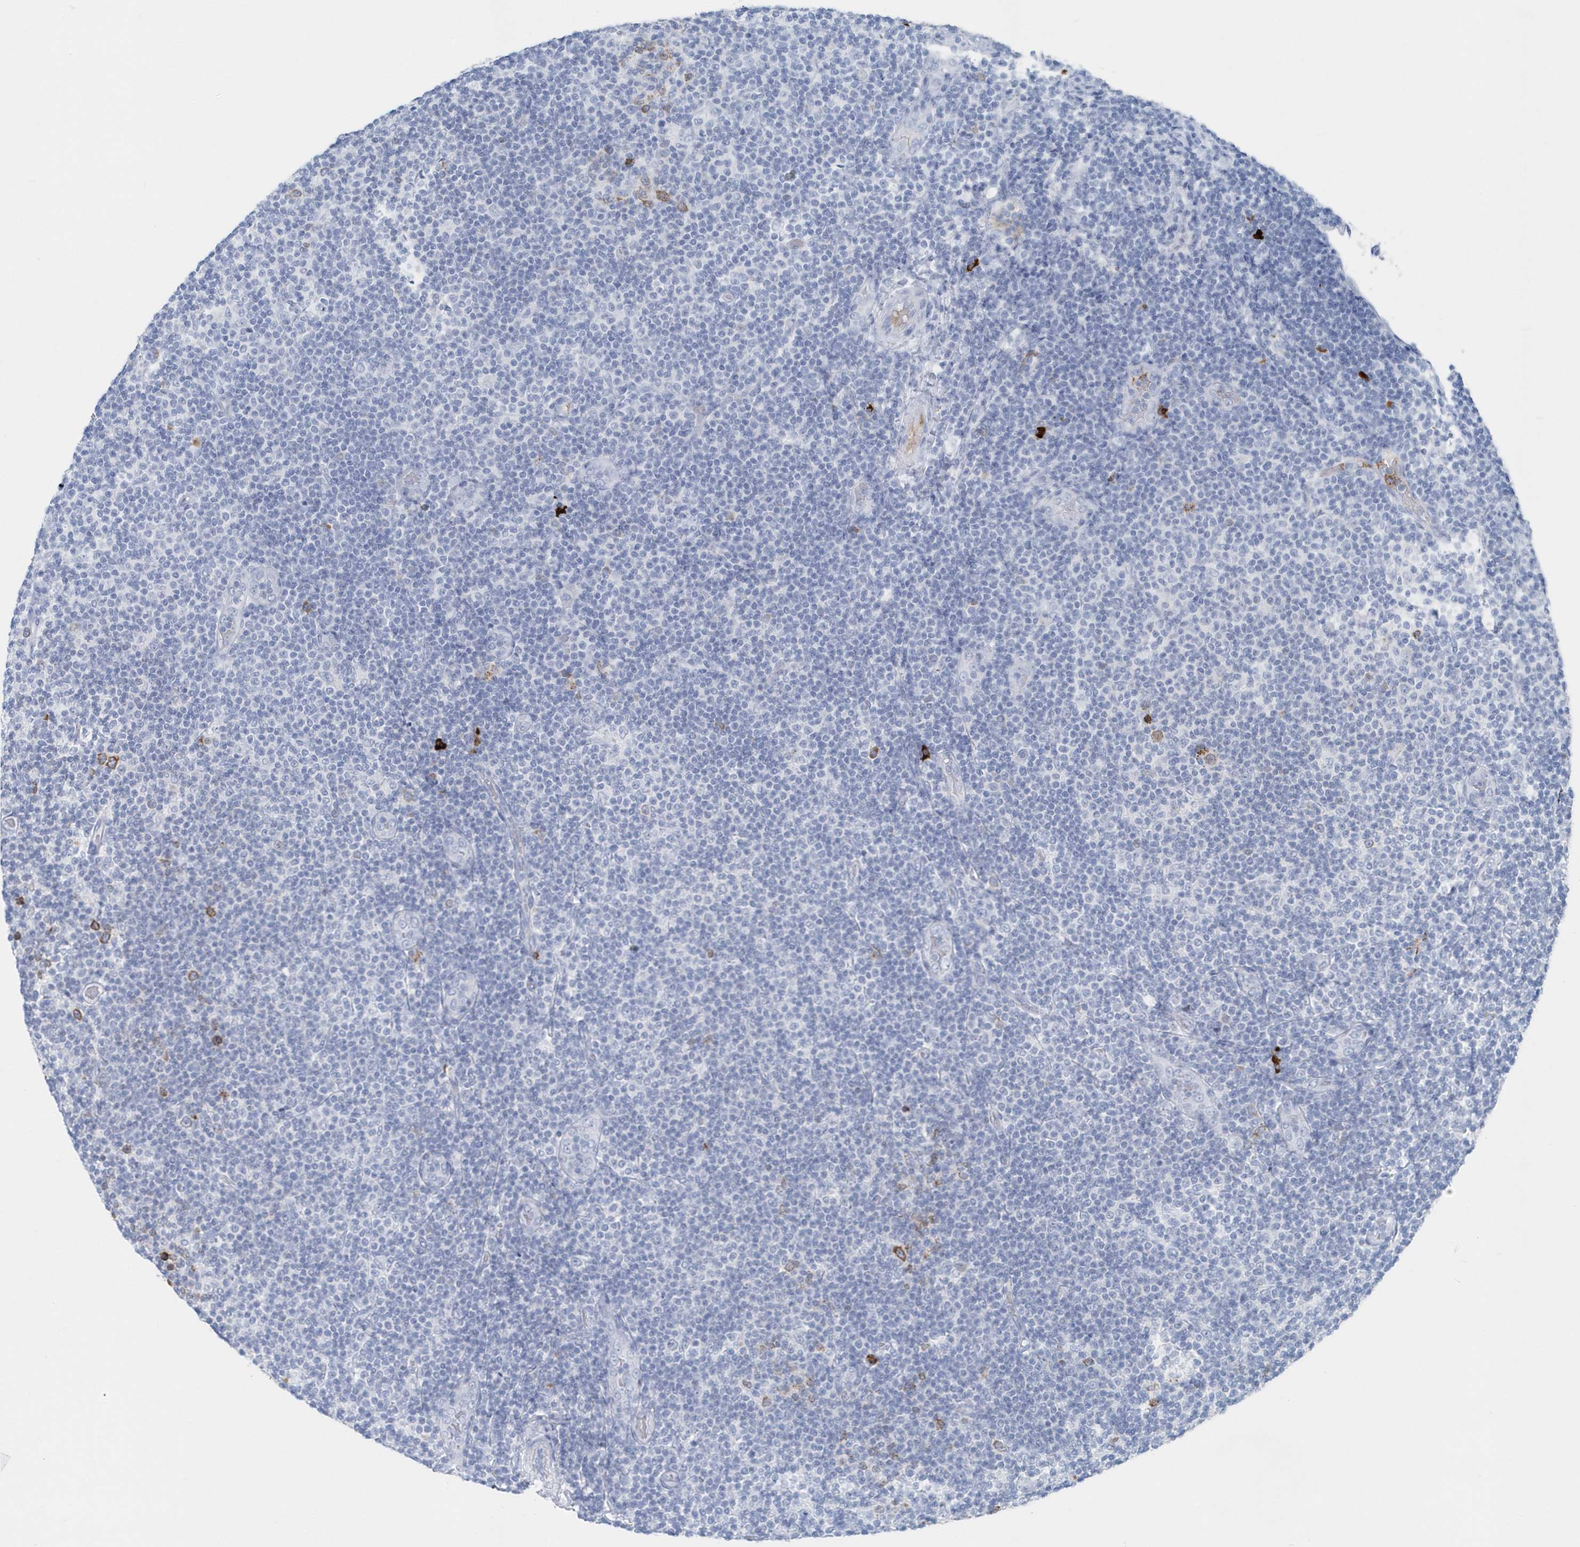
{"staining": {"intensity": "negative", "quantity": "none", "location": "none"}, "tissue": "lymphoma", "cell_type": "Tumor cells", "image_type": "cancer", "snomed": [{"axis": "morphology", "description": "Malignant lymphoma, non-Hodgkin's type, Low grade"}, {"axis": "topography", "description": "Lymph node"}], "caption": "IHC of lymphoma demonstrates no staining in tumor cells.", "gene": "JCHAIN", "patient": {"sex": "male", "age": 83}}